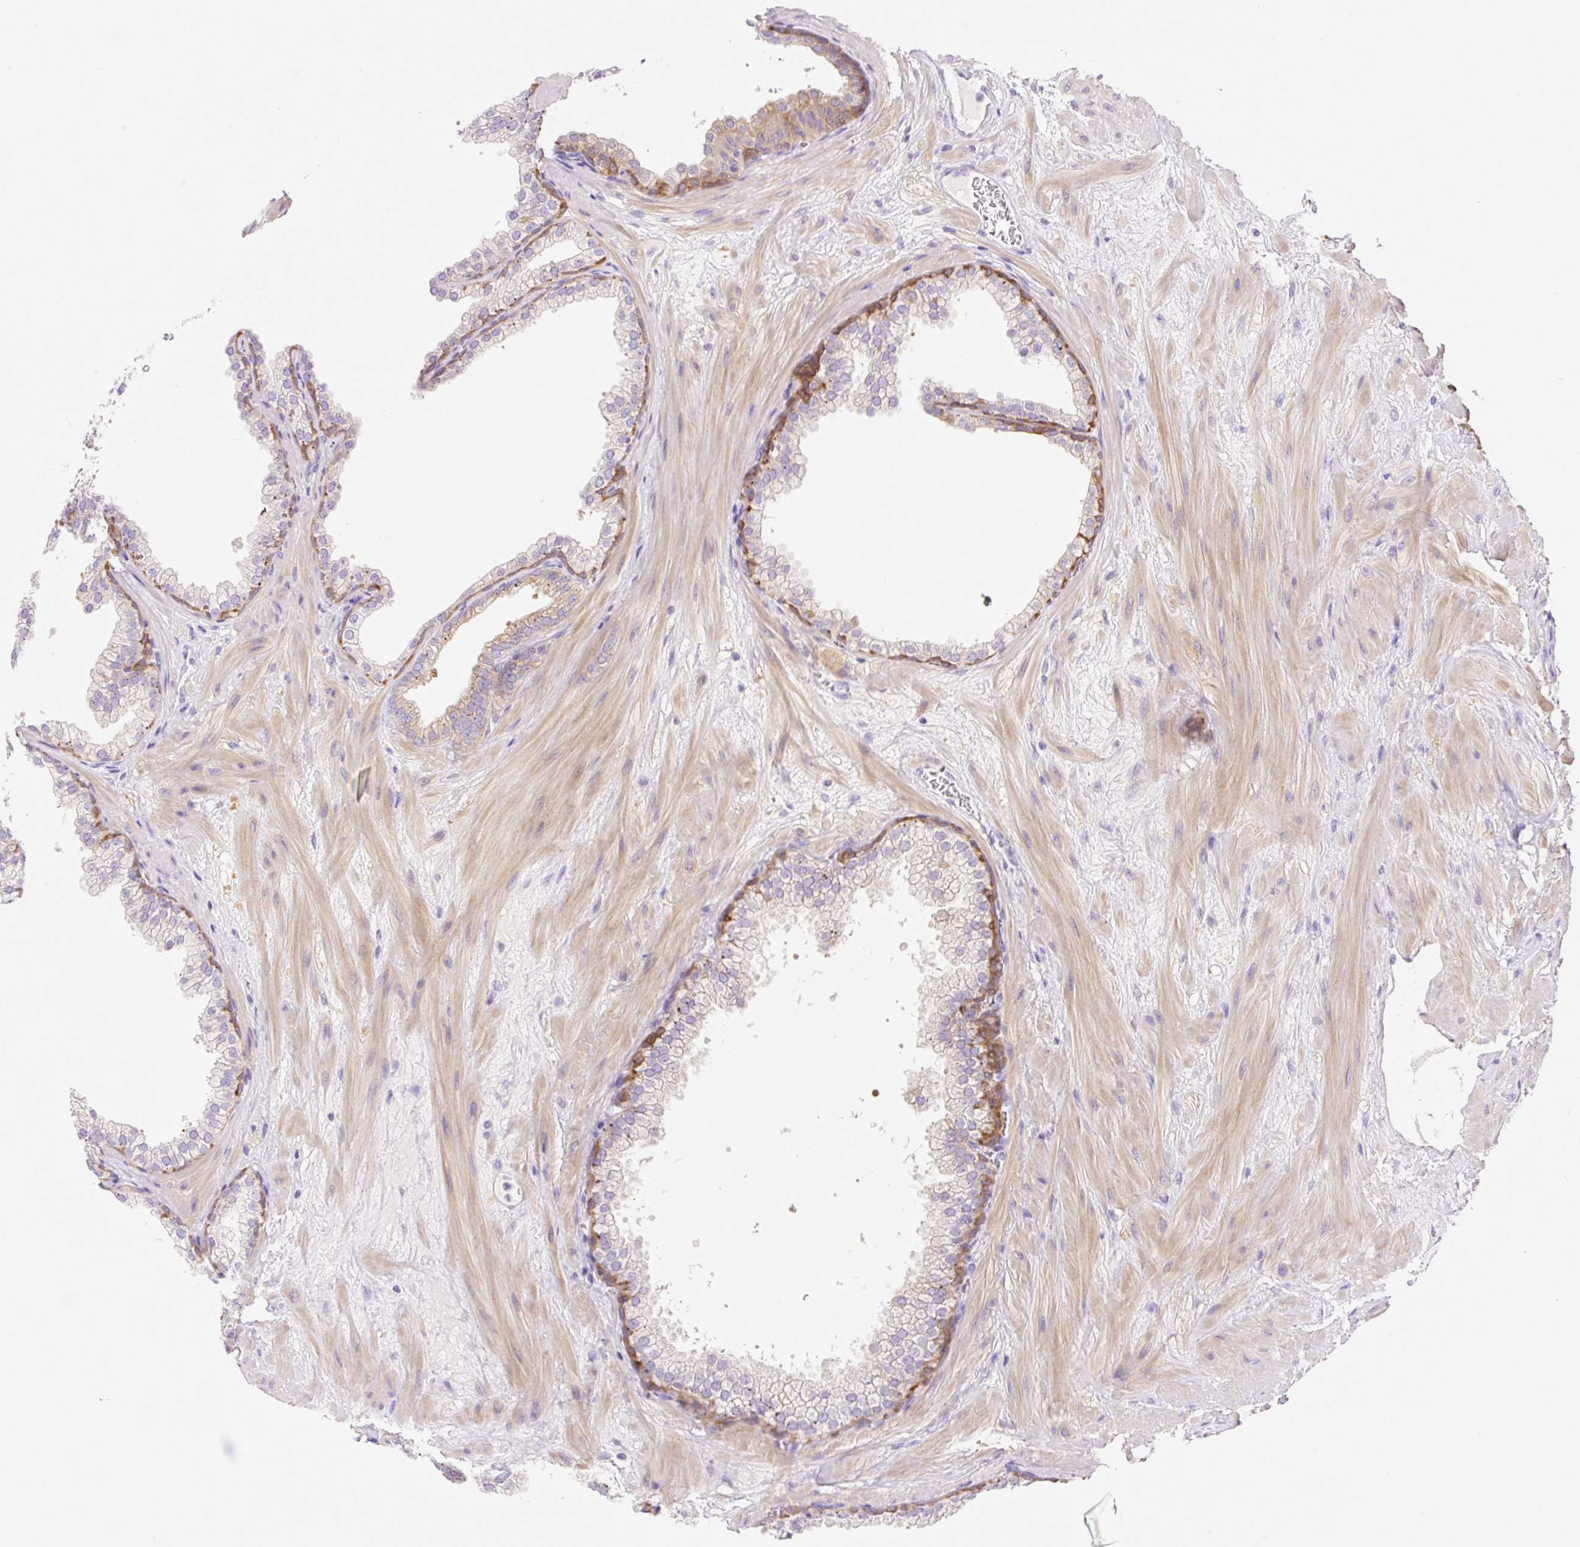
{"staining": {"intensity": "moderate", "quantity": "<25%", "location": "cytoplasmic/membranous"}, "tissue": "prostate", "cell_type": "Glandular cells", "image_type": "normal", "snomed": [{"axis": "morphology", "description": "Normal tissue, NOS"}, {"axis": "topography", "description": "Prostate"}], "caption": "Protein analysis of benign prostate shows moderate cytoplasmic/membranous expression in approximately <25% of glandular cells. (DAB (3,3'-diaminobenzidine) IHC, brown staining for protein, blue staining for nuclei).", "gene": "DENND5A", "patient": {"sex": "male", "age": 37}}